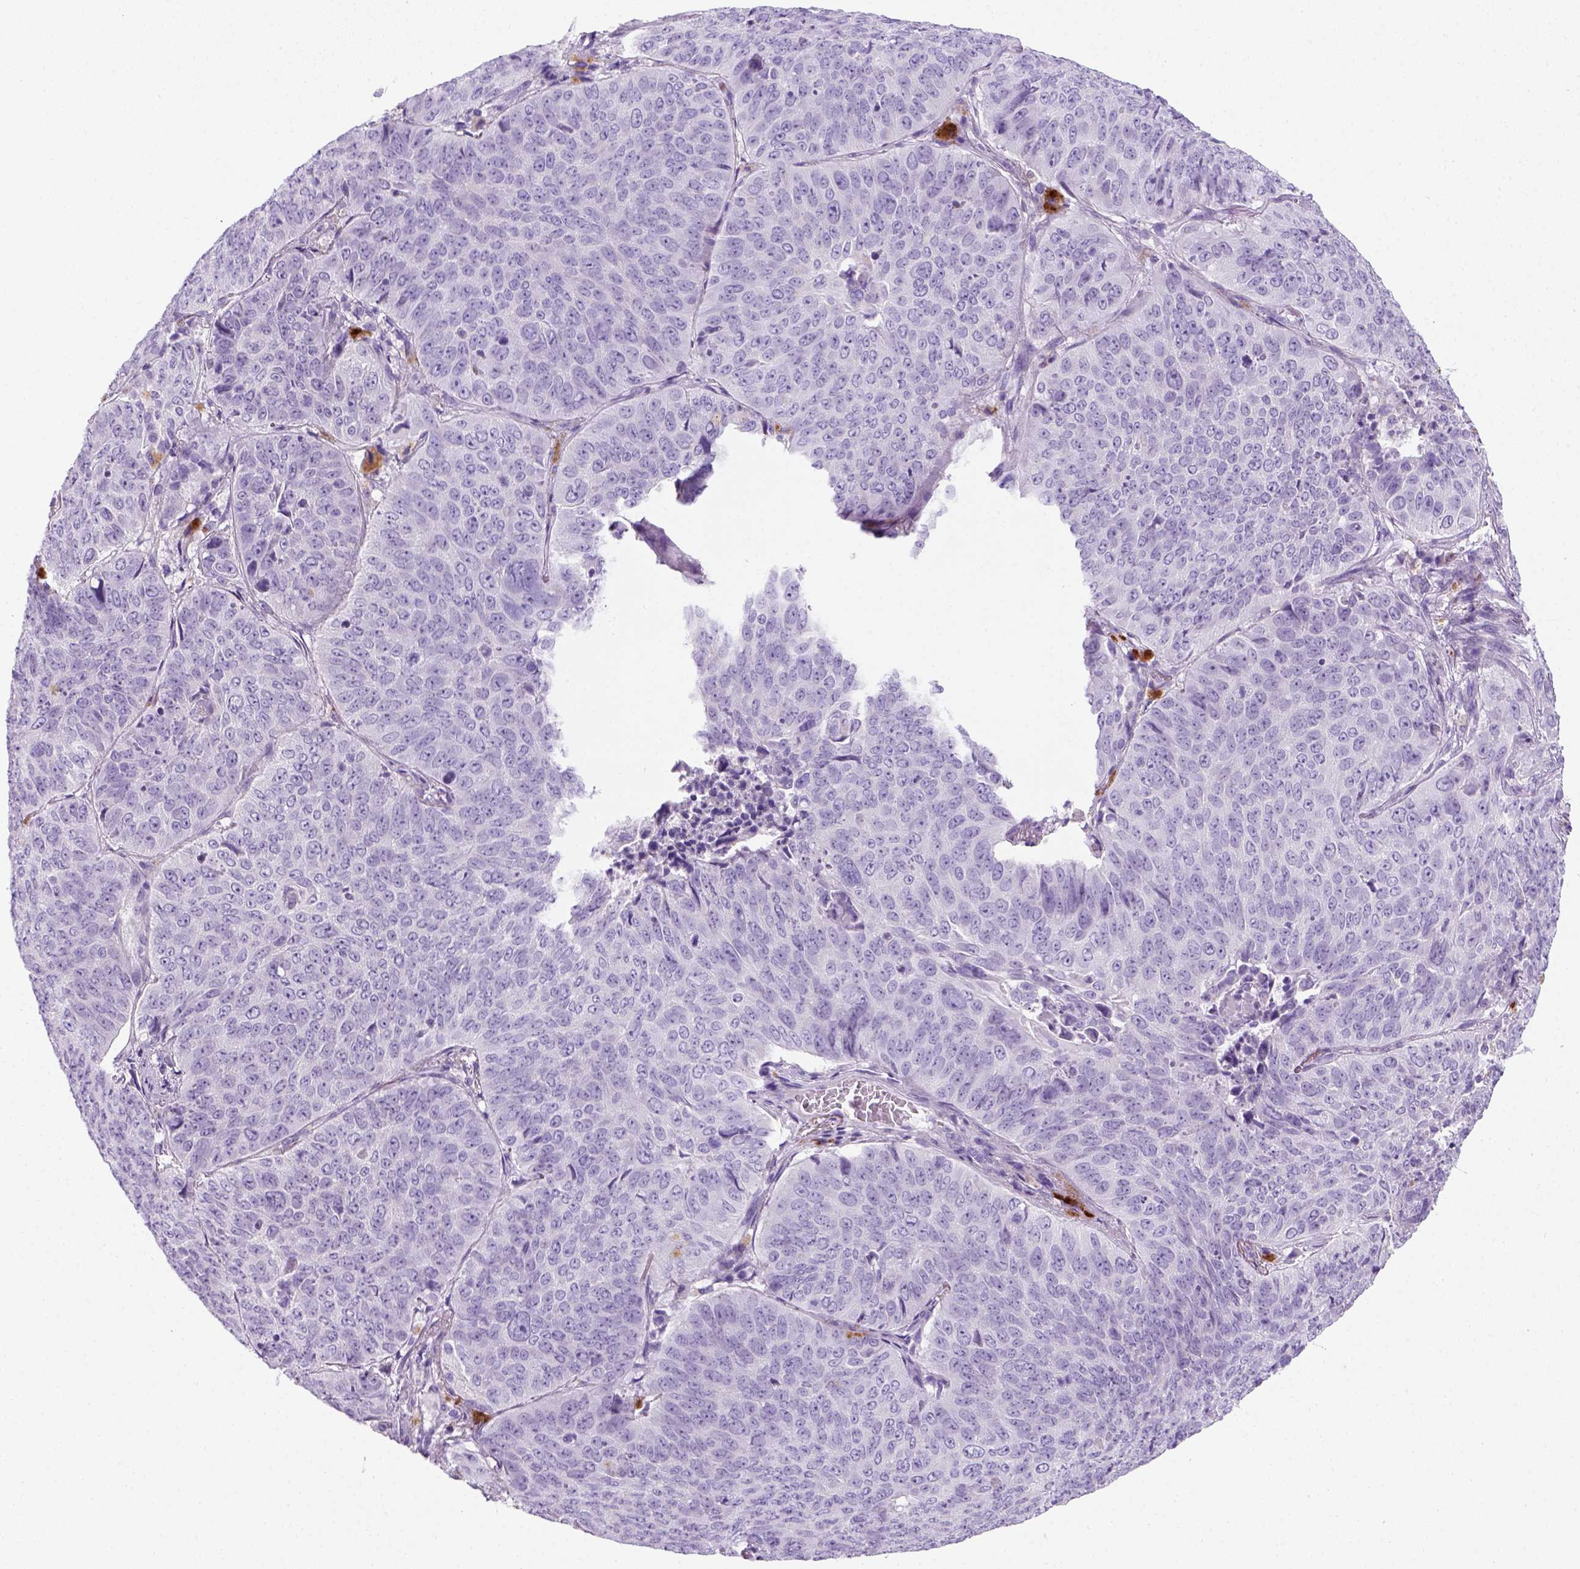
{"staining": {"intensity": "negative", "quantity": "none", "location": "none"}, "tissue": "lung cancer", "cell_type": "Tumor cells", "image_type": "cancer", "snomed": [{"axis": "morphology", "description": "Normal tissue, NOS"}, {"axis": "morphology", "description": "Squamous cell carcinoma, NOS"}, {"axis": "topography", "description": "Bronchus"}, {"axis": "topography", "description": "Lung"}], "caption": "The IHC micrograph has no significant positivity in tumor cells of lung cancer (squamous cell carcinoma) tissue.", "gene": "KRT71", "patient": {"sex": "male", "age": 64}}